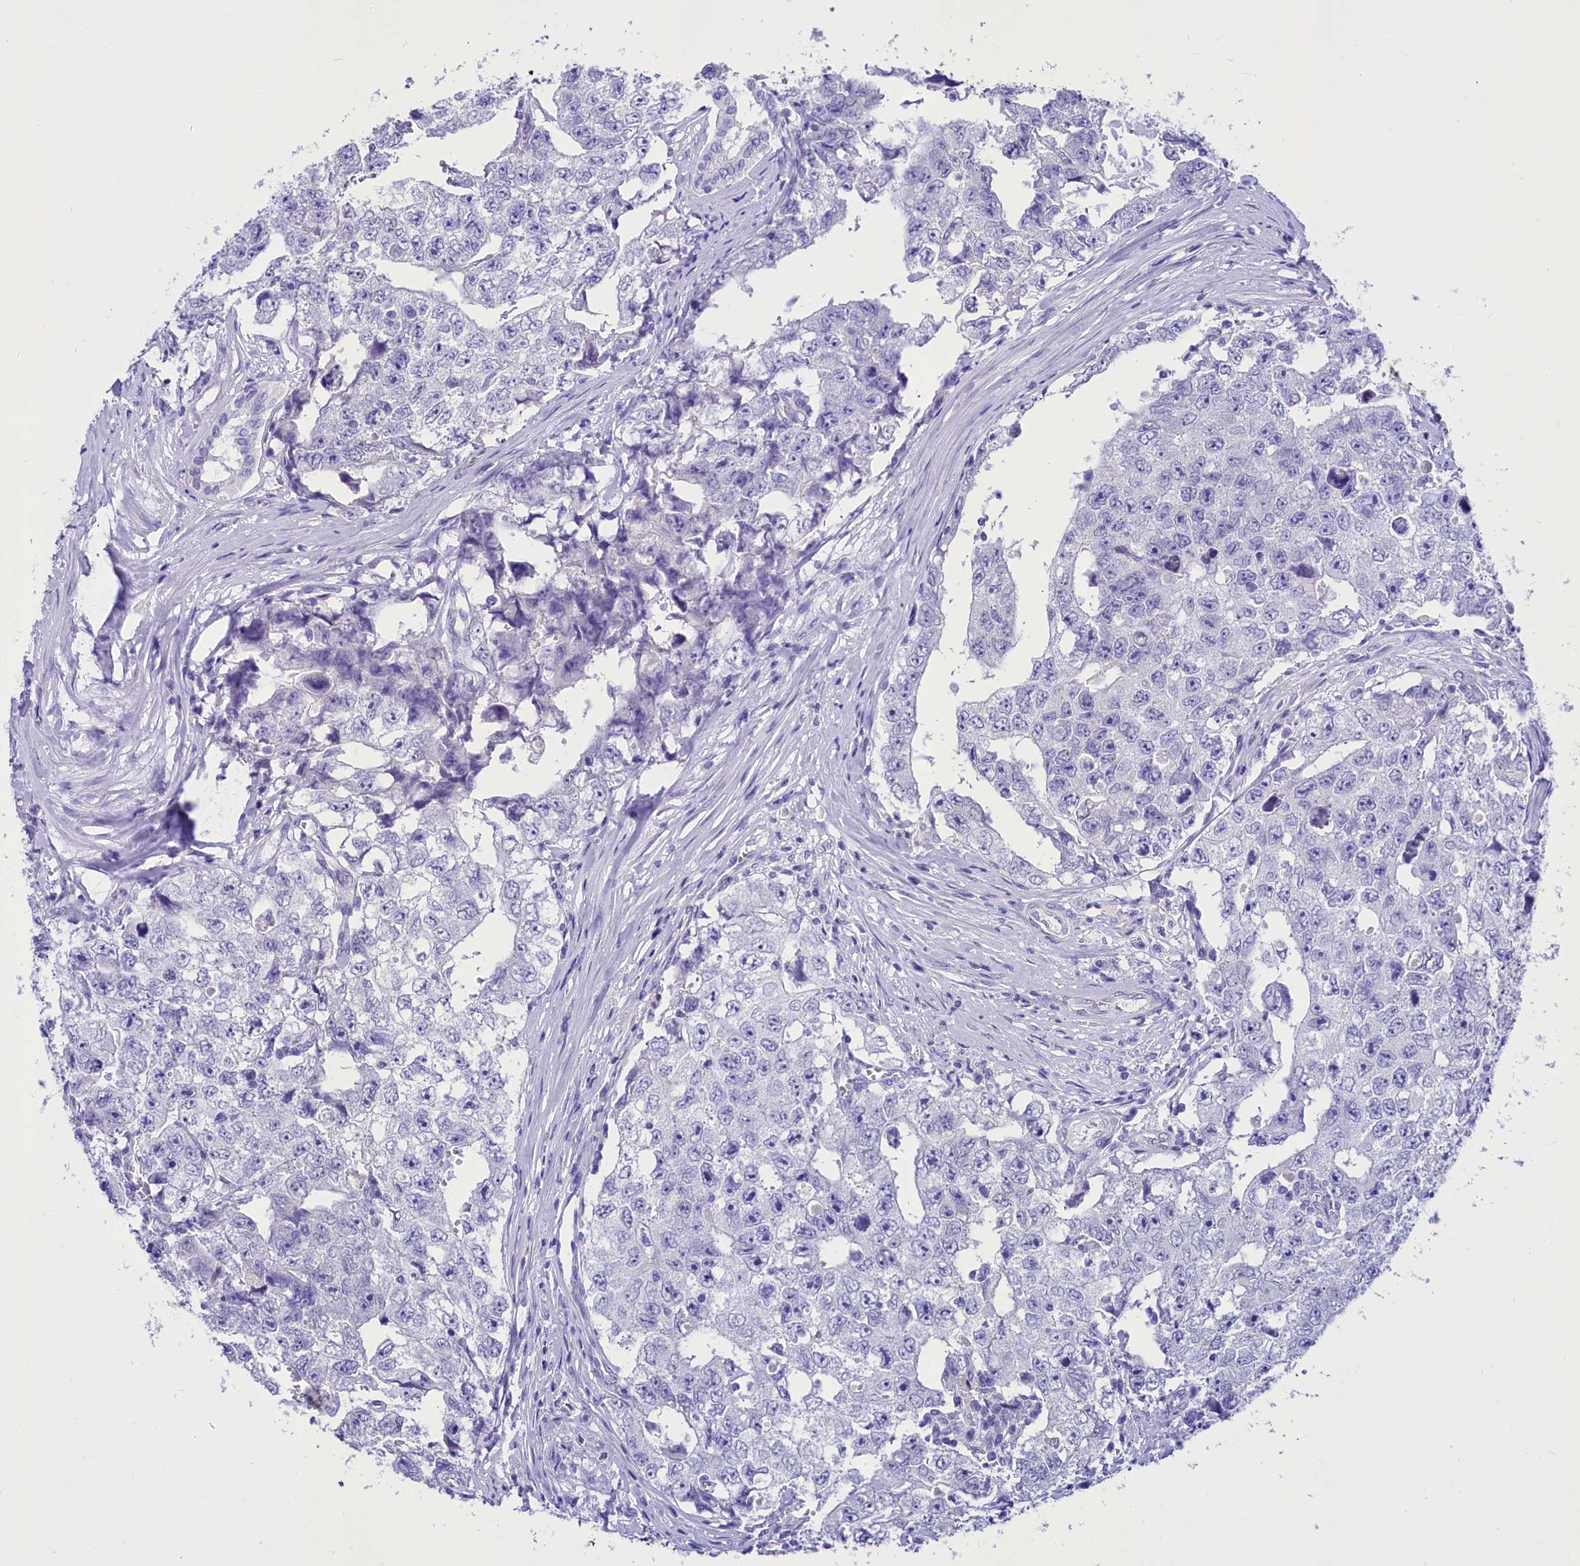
{"staining": {"intensity": "negative", "quantity": "none", "location": "none"}, "tissue": "testis cancer", "cell_type": "Tumor cells", "image_type": "cancer", "snomed": [{"axis": "morphology", "description": "Carcinoma, Embryonal, NOS"}, {"axis": "topography", "description": "Testis"}], "caption": "This is an immunohistochemistry (IHC) photomicrograph of testis cancer. There is no expression in tumor cells.", "gene": "TTC36", "patient": {"sex": "male", "age": 17}}